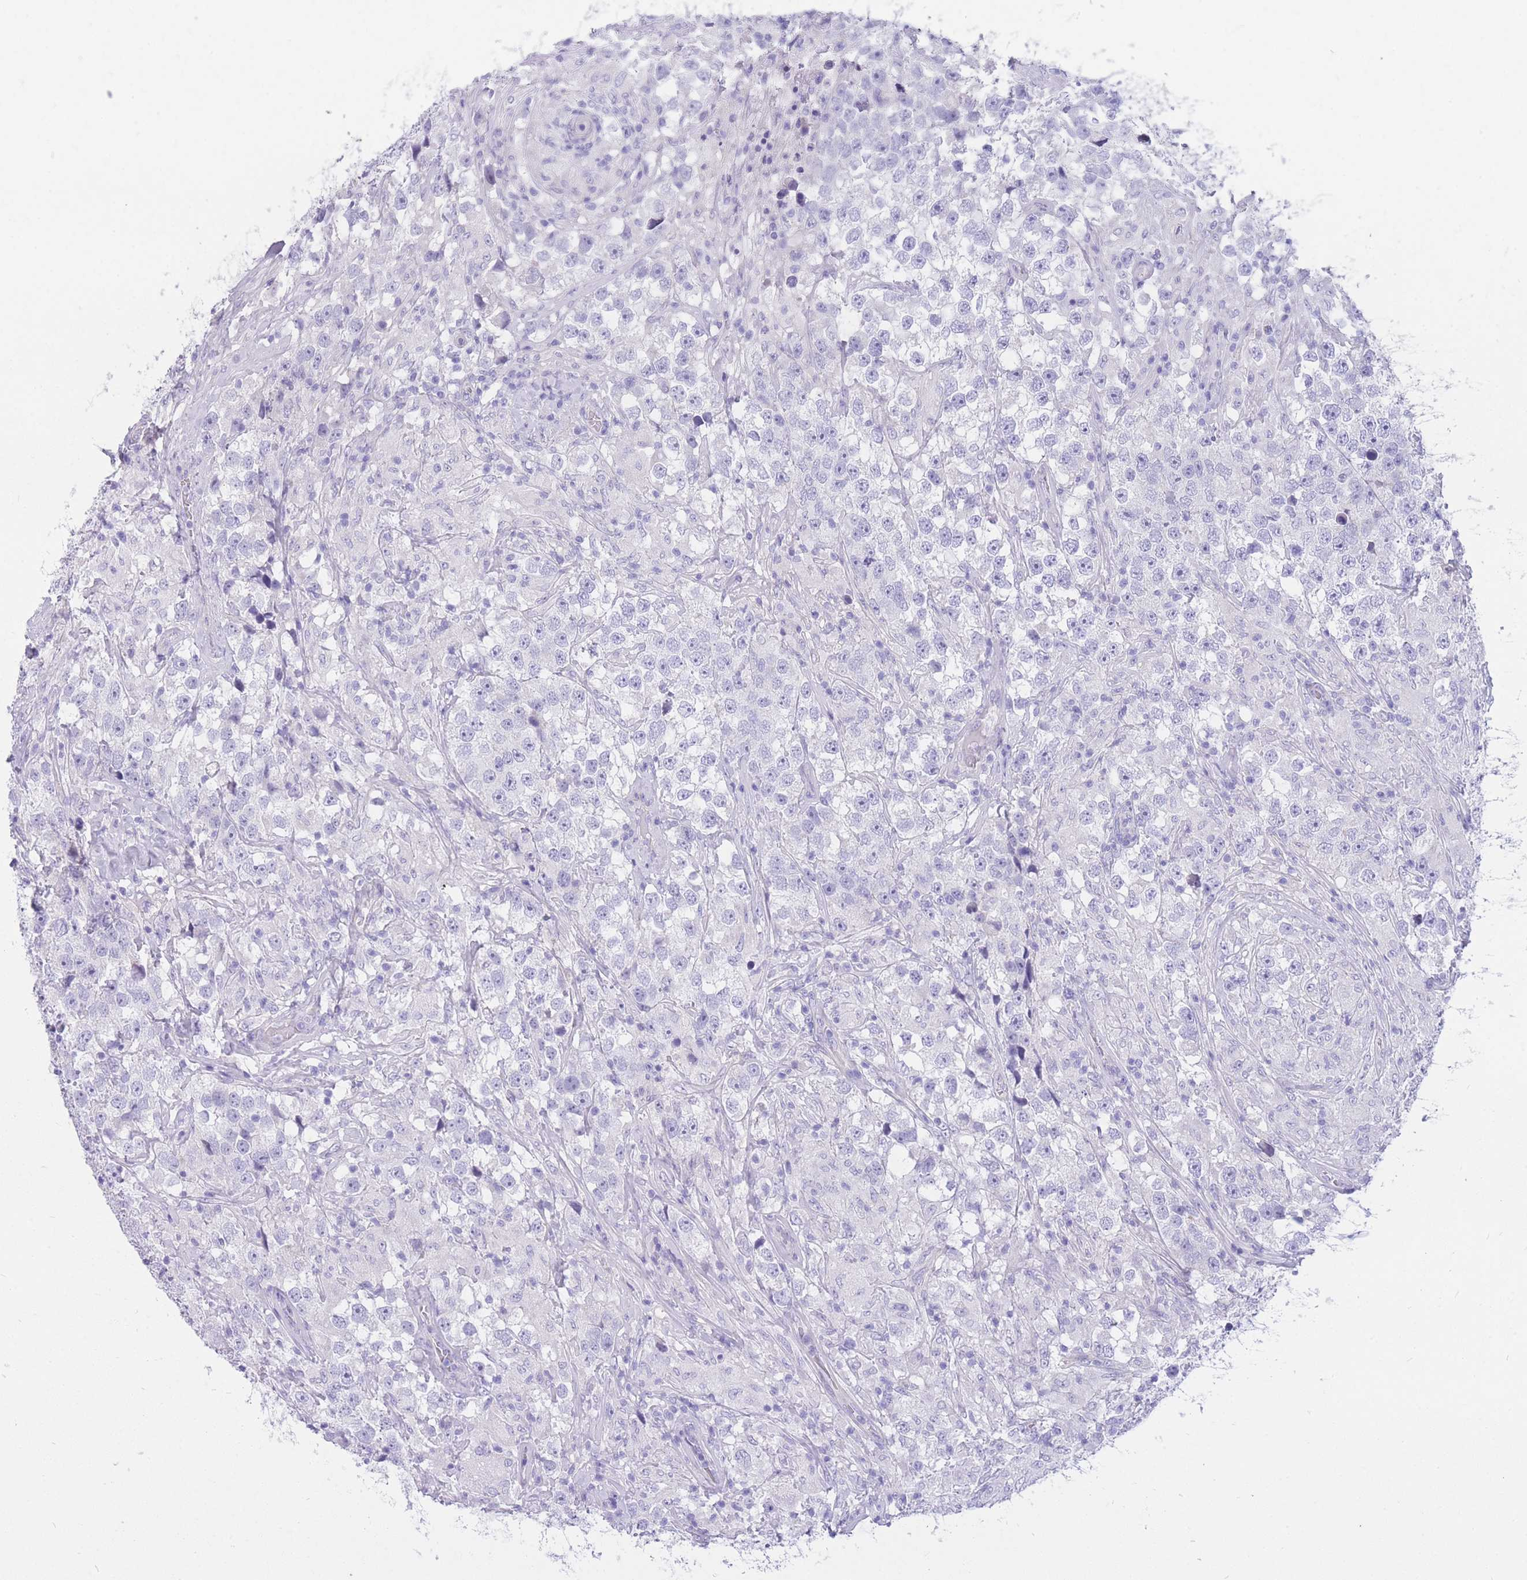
{"staining": {"intensity": "negative", "quantity": "none", "location": "none"}, "tissue": "testis cancer", "cell_type": "Tumor cells", "image_type": "cancer", "snomed": [{"axis": "morphology", "description": "Seminoma, NOS"}, {"axis": "topography", "description": "Testis"}], "caption": "Testis seminoma was stained to show a protein in brown. There is no significant positivity in tumor cells.", "gene": "ZNF311", "patient": {"sex": "male", "age": 46}}